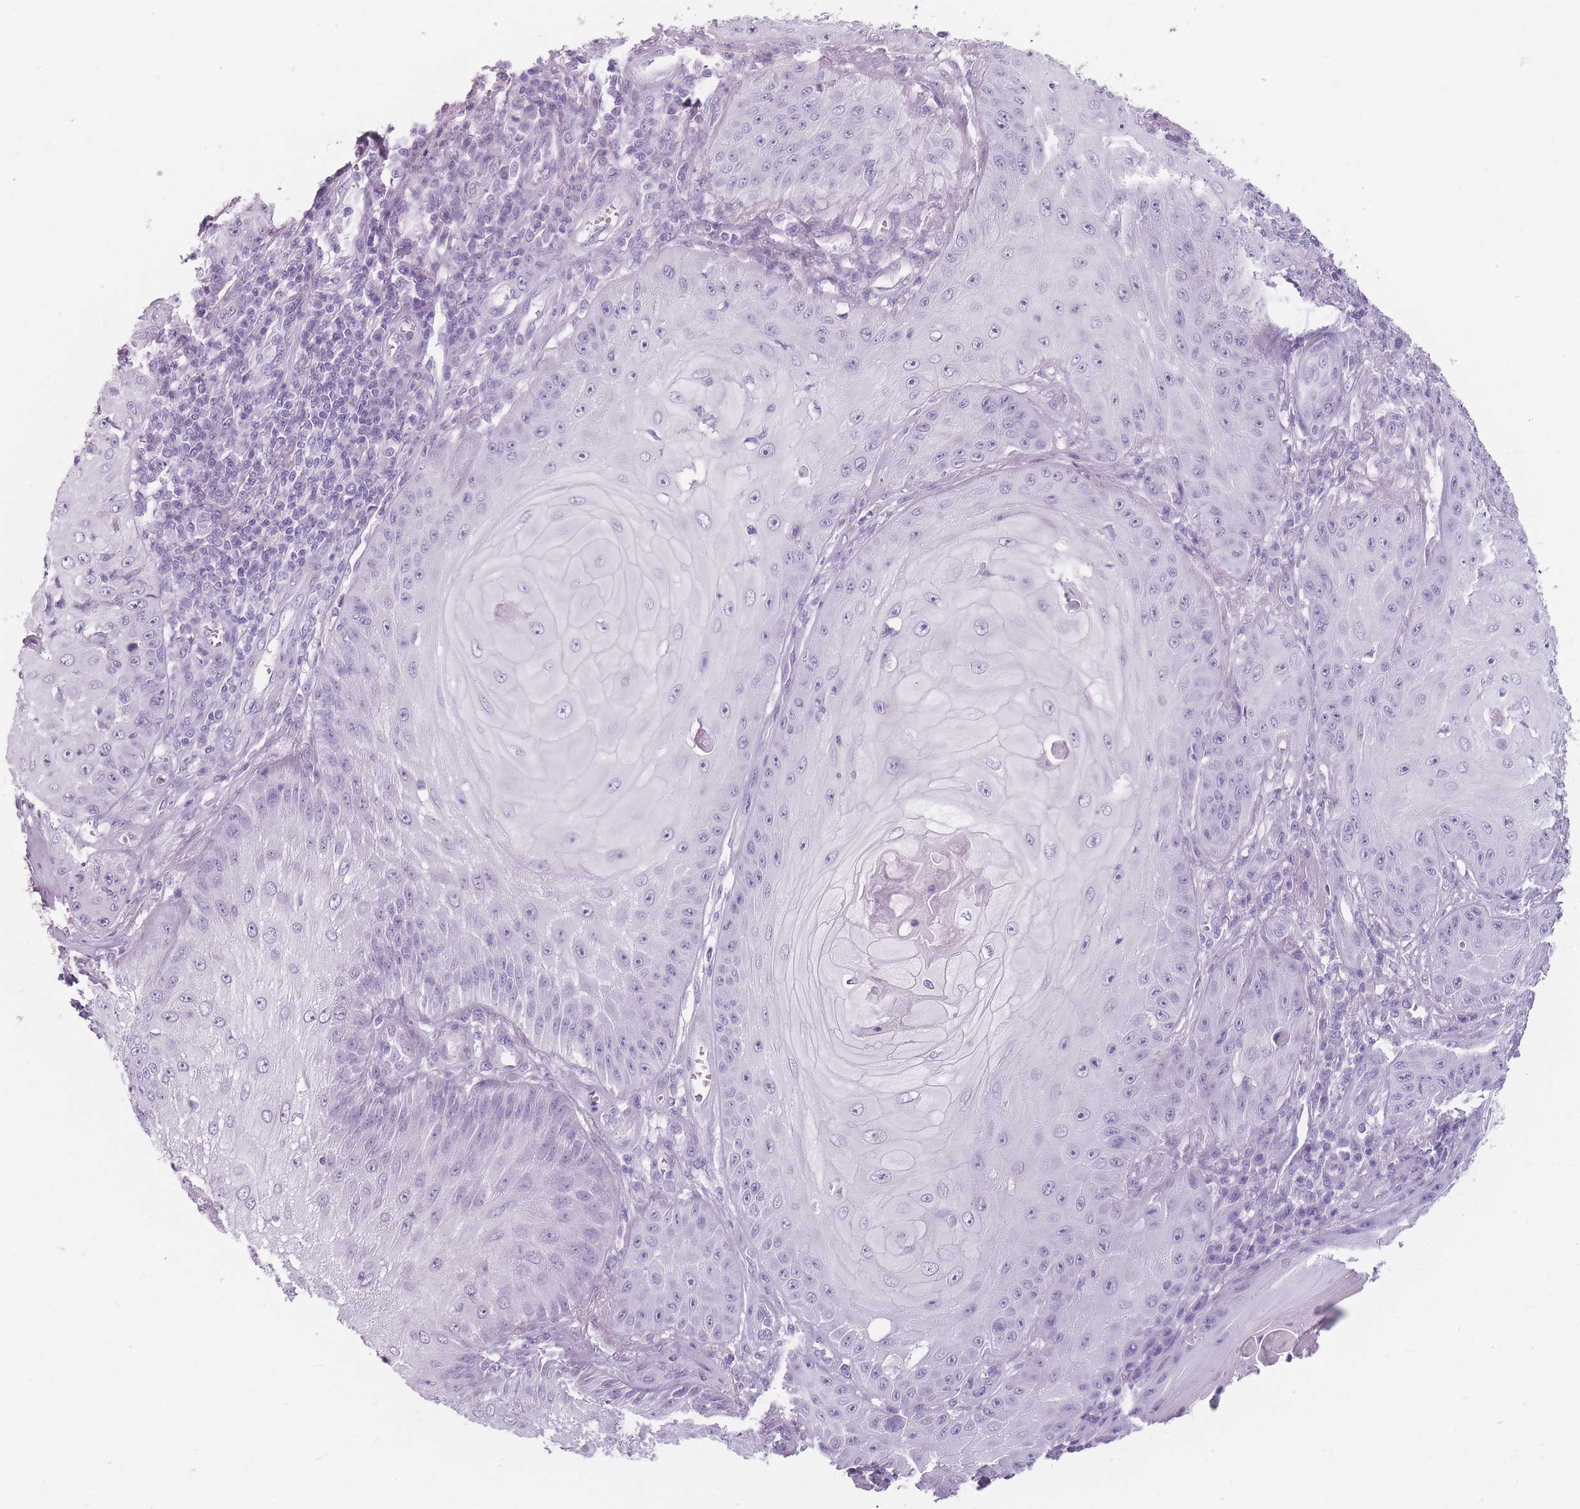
{"staining": {"intensity": "negative", "quantity": "none", "location": "none"}, "tissue": "skin cancer", "cell_type": "Tumor cells", "image_type": "cancer", "snomed": [{"axis": "morphology", "description": "Squamous cell carcinoma, NOS"}, {"axis": "topography", "description": "Skin"}], "caption": "Photomicrograph shows no protein staining in tumor cells of skin cancer (squamous cell carcinoma) tissue.", "gene": "CCNO", "patient": {"sex": "male", "age": 70}}